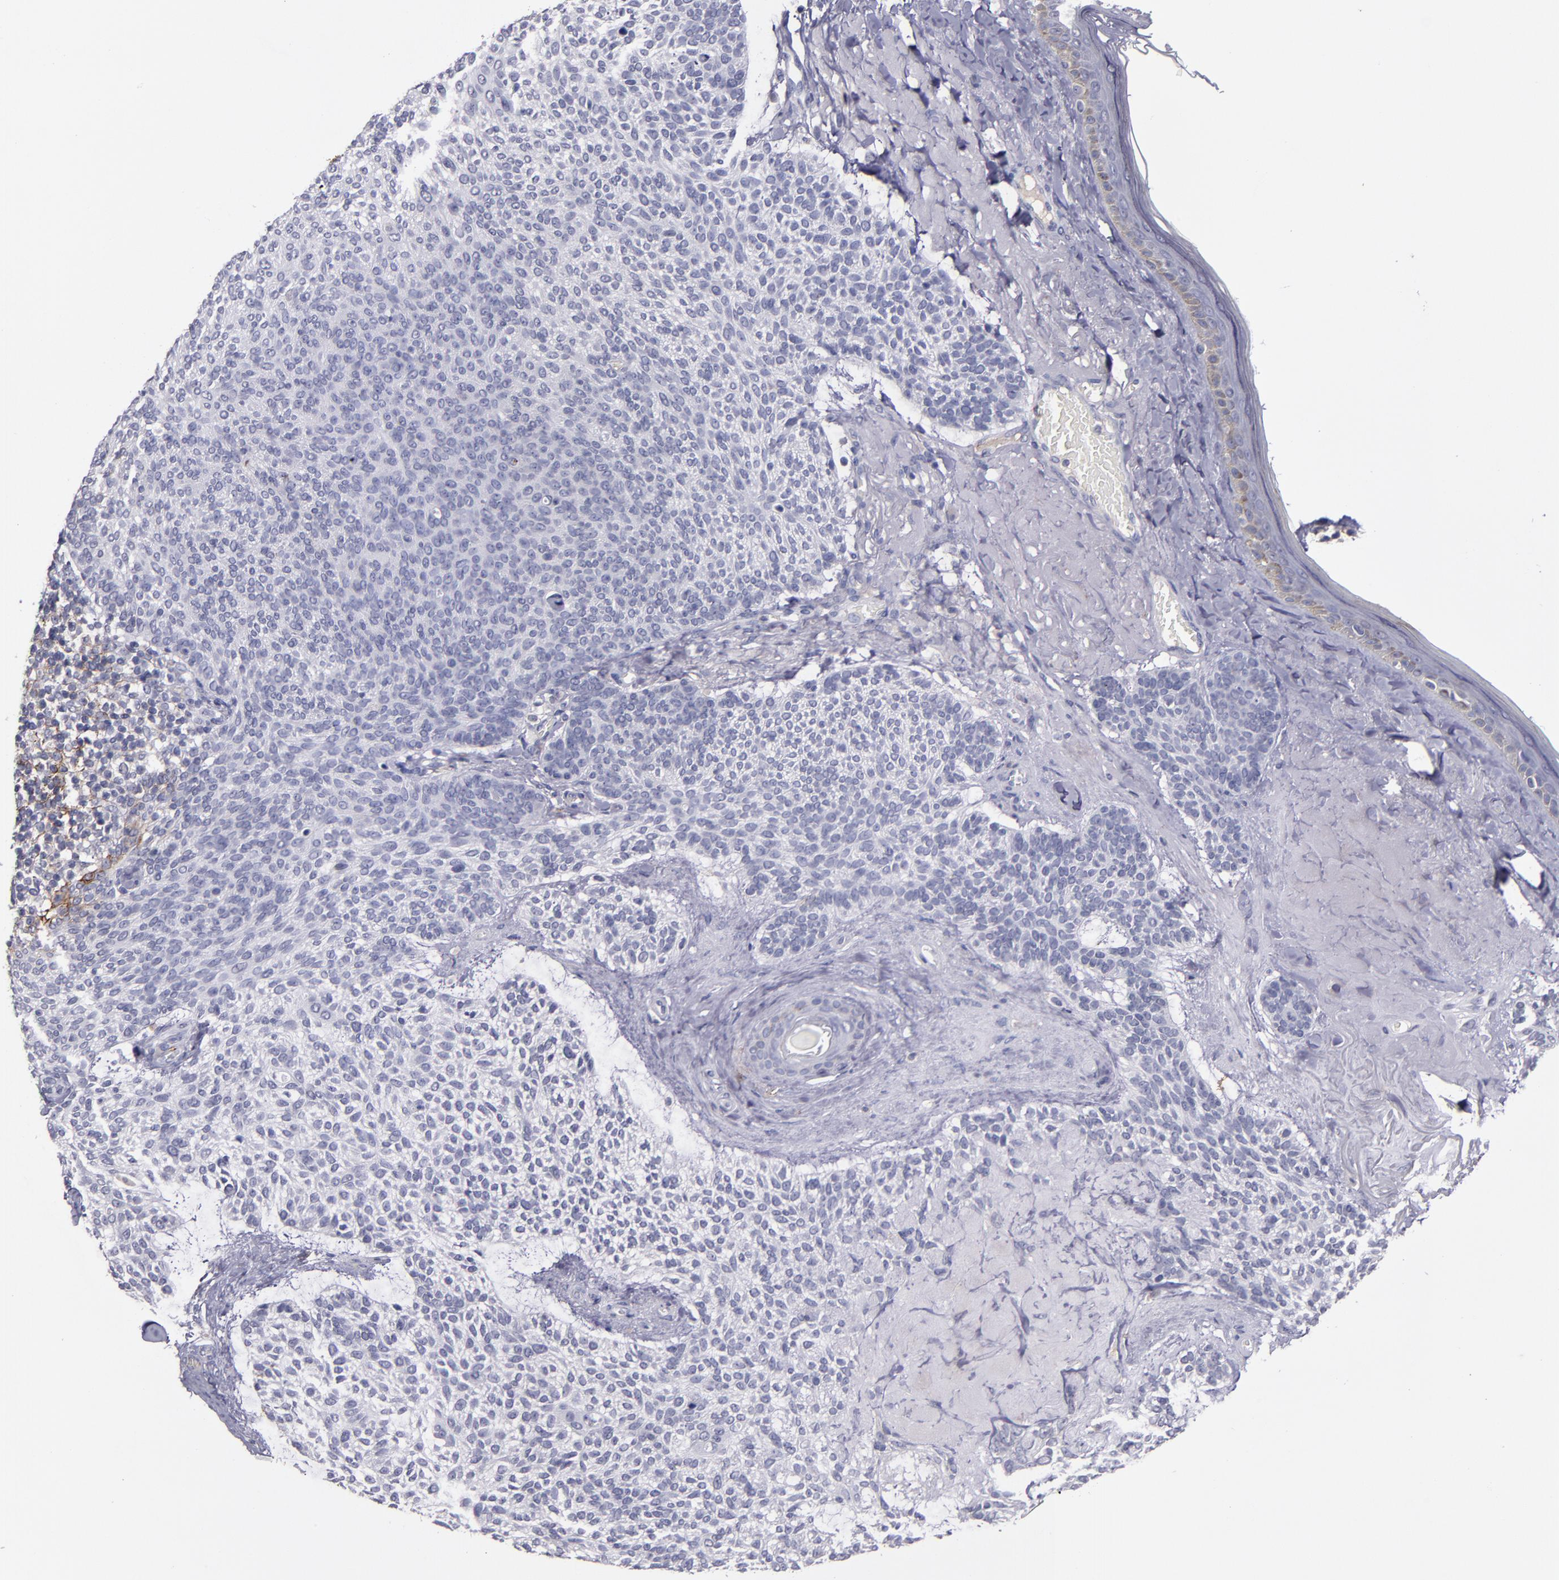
{"staining": {"intensity": "negative", "quantity": "none", "location": "none"}, "tissue": "skin cancer", "cell_type": "Tumor cells", "image_type": "cancer", "snomed": [{"axis": "morphology", "description": "Normal tissue, NOS"}, {"axis": "morphology", "description": "Basal cell carcinoma"}, {"axis": "topography", "description": "Skin"}], "caption": "Tumor cells show no significant protein positivity in skin cancer (basal cell carcinoma). (Brightfield microscopy of DAB immunohistochemistry (IHC) at high magnification).", "gene": "MFGE8", "patient": {"sex": "female", "age": 70}}